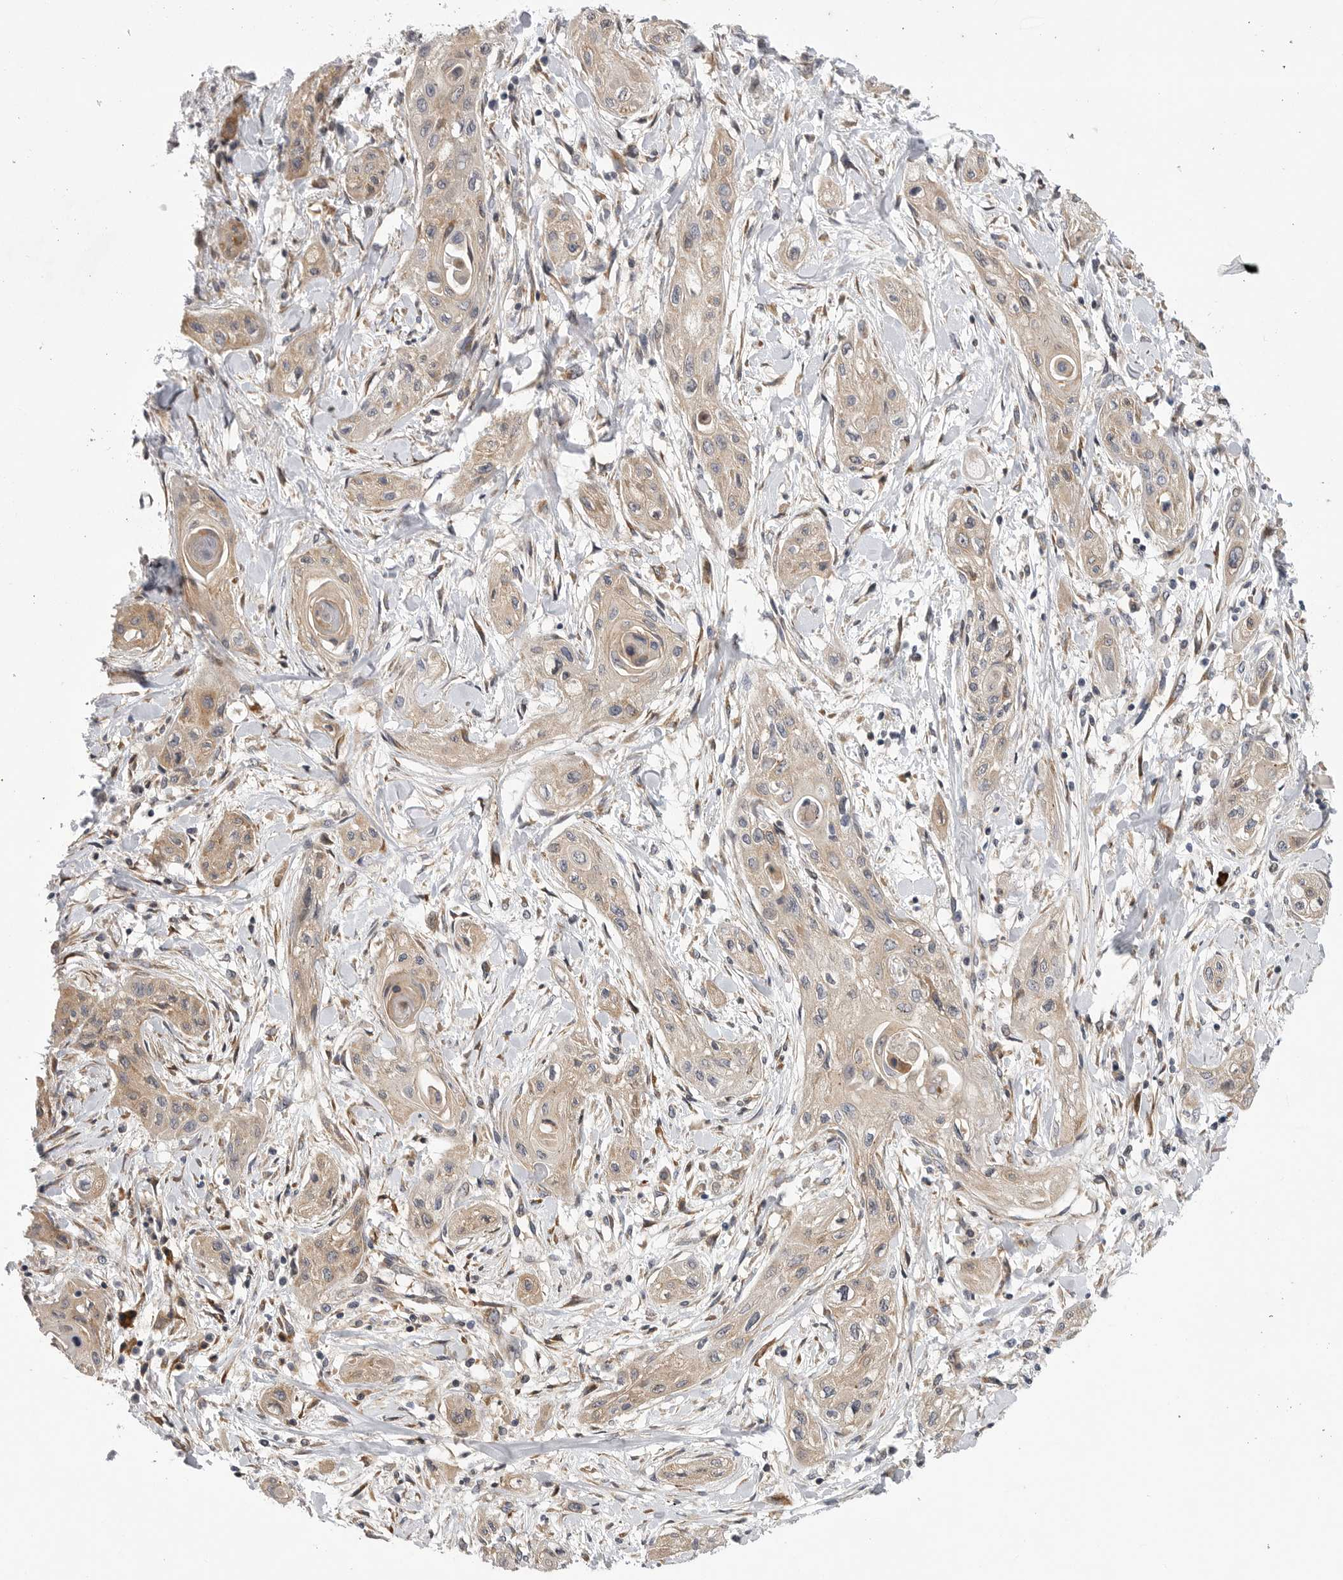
{"staining": {"intensity": "weak", "quantity": ">75%", "location": "cytoplasmic/membranous"}, "tissue": "lung cancer", "cell_type": "Tumor cells", "image_type": "cancer", "snomed": [{"axis": "morphology", "description": "Squamous cell carcinoma, NOS"}, {"axis": "topography", "description": "Lung"}], "caption": "Lung squamous cell carcinoma stained with a brown dye shows weak cytoplasmic/membranous positive expression in about >75% of tumor cells.", "gene": "FBXO43", "patient": {"sex": "female", "age": 47}}